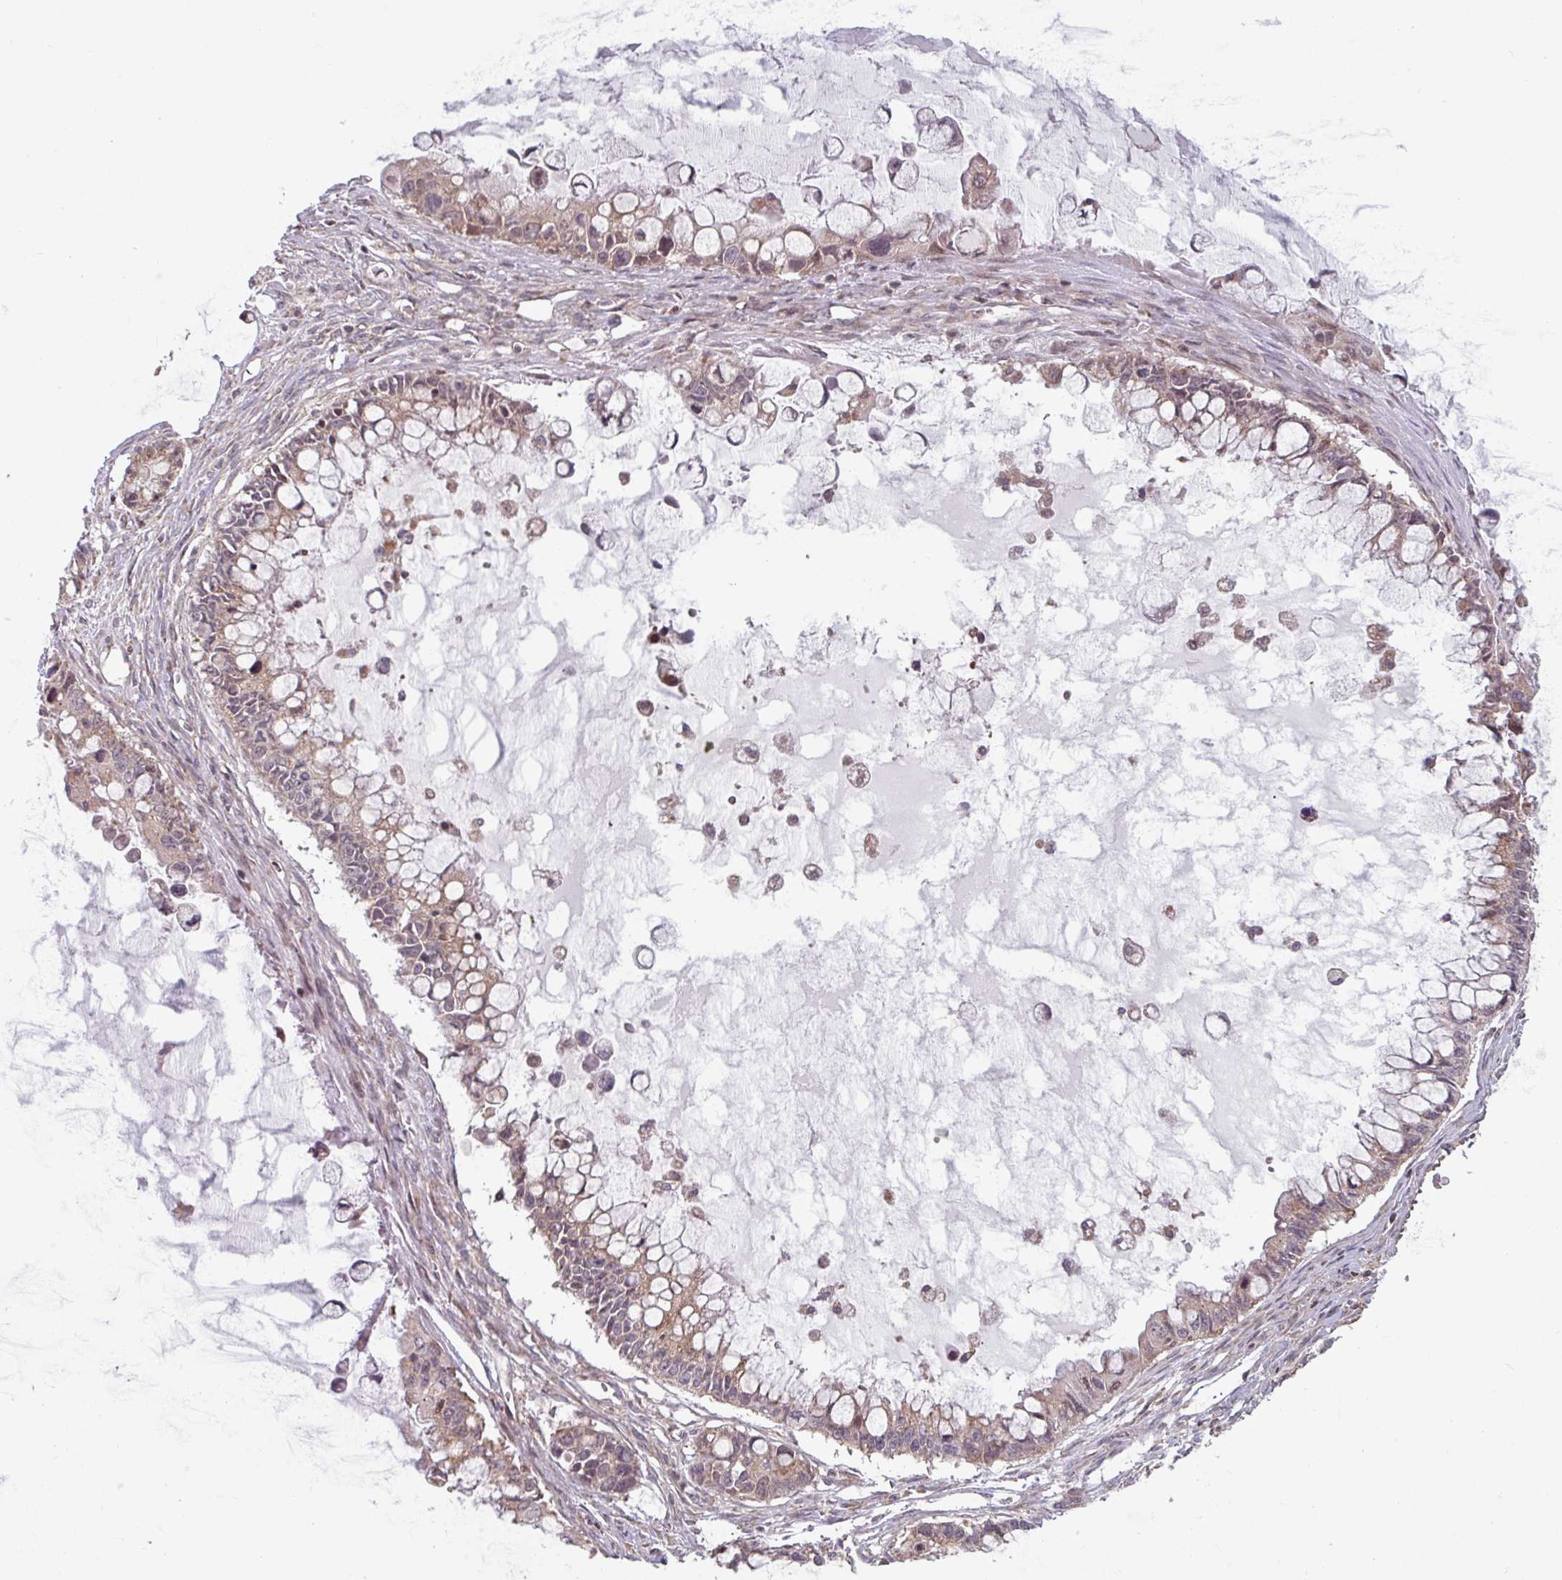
{"staining": {"intensity": "weak", "quantity": "25%-75%", "location": "cytoplasmic/membranous"}, "tissue": "ovarian cancer", "cell_type": "Tumor cells", "image_type": "cancer", "snomed": [{"axis": "morphology", "description": "Cystadenocarcinoma, mucinous, NOS"}, {"axis": "topography", "description": "Ovary"}], "caption": "A micrograph showing weak cytoplasmic/membranous positivity in approximately 25%-75% of tumor cells in ovarian cancer (mucinous cystadenocarcinoma), as visualized by brown immunohistochemical staining.", "gene": "COX7C", "patient": {"sex": "female", "age": 63}}